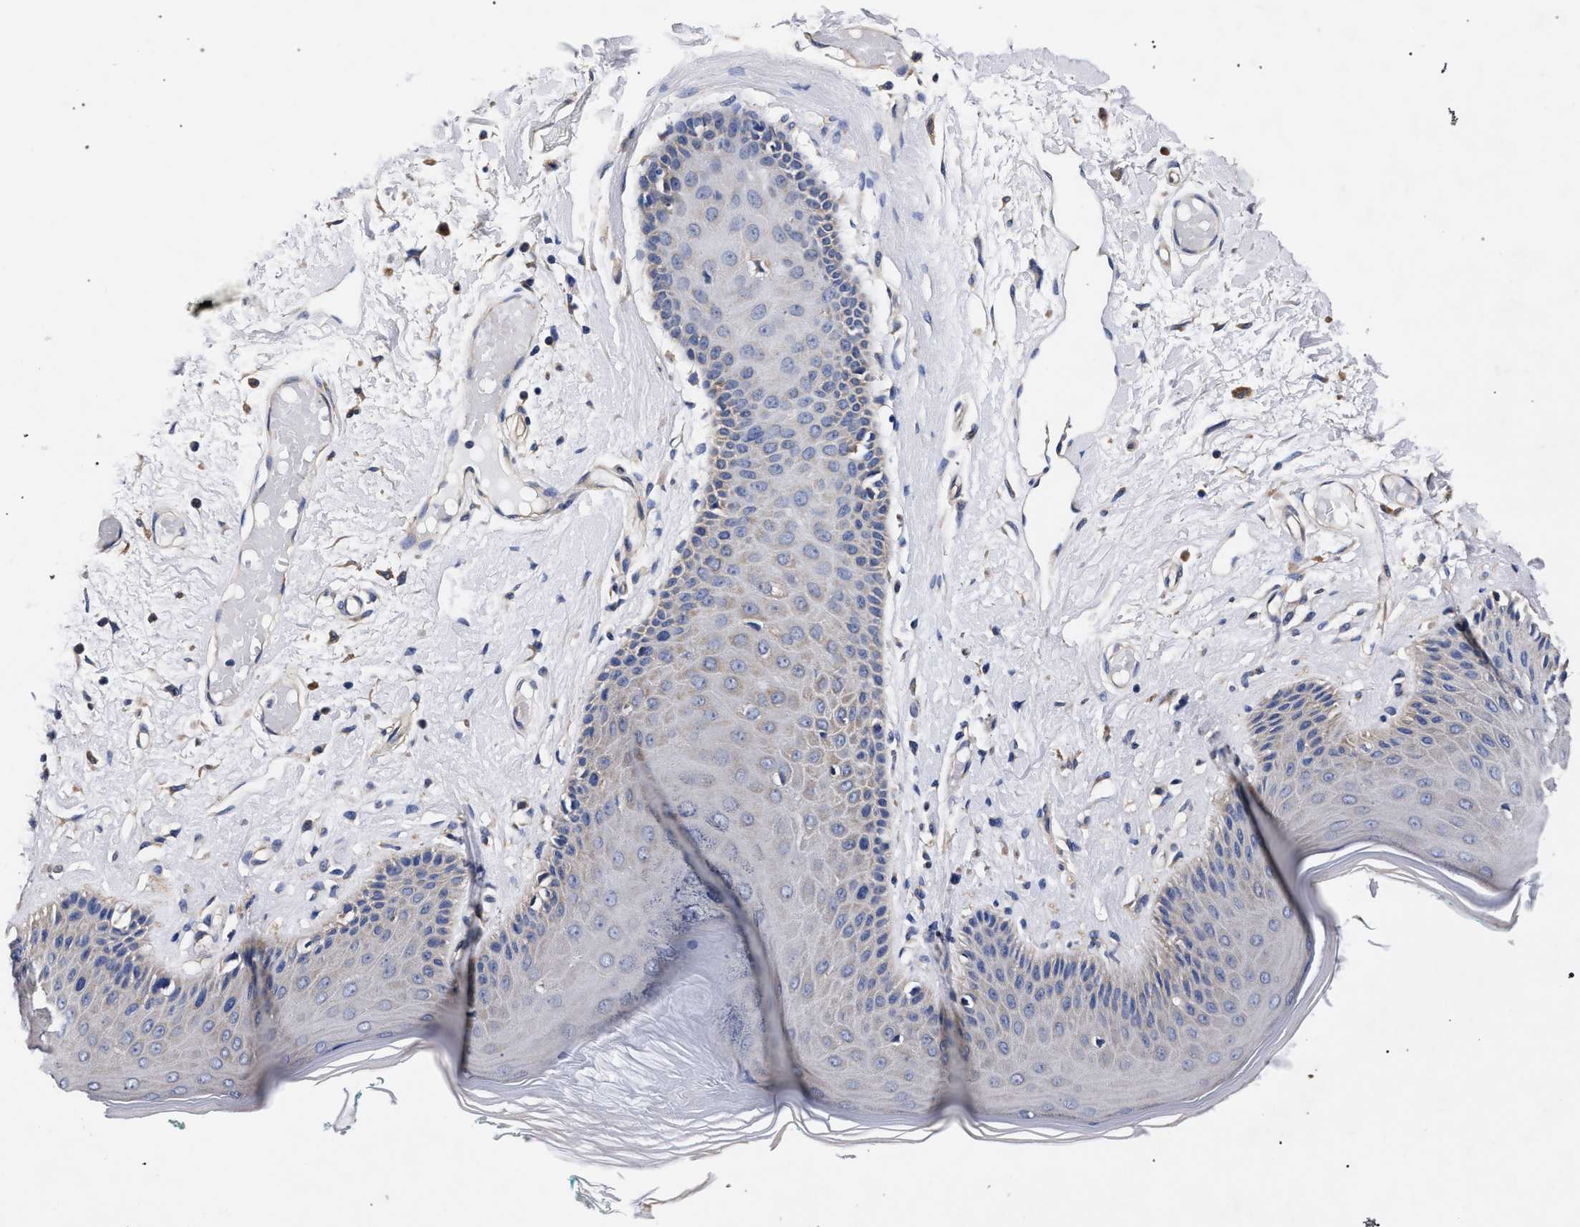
{"staining": {"intensity": "negative", "quantity": "none", "location": "none"}, "tissue": "skin", "cell_type": "Epidermal cells", "image_type": "normal", "snomed": [{"axis": "morphology", "description": "Normal tissue, NOS"}, {"axis": "topography", "description": "Vulva"}], "caption": "Skin was stained to show a protein in brown. There is no significant positivity in epidermal cells. (Brightfield microscopy of DAB (3,3'-diaminobenzidine) IHC at high magnification).", "gene": "CFAP95", "patient": {"sex": "female", "age": 73}}